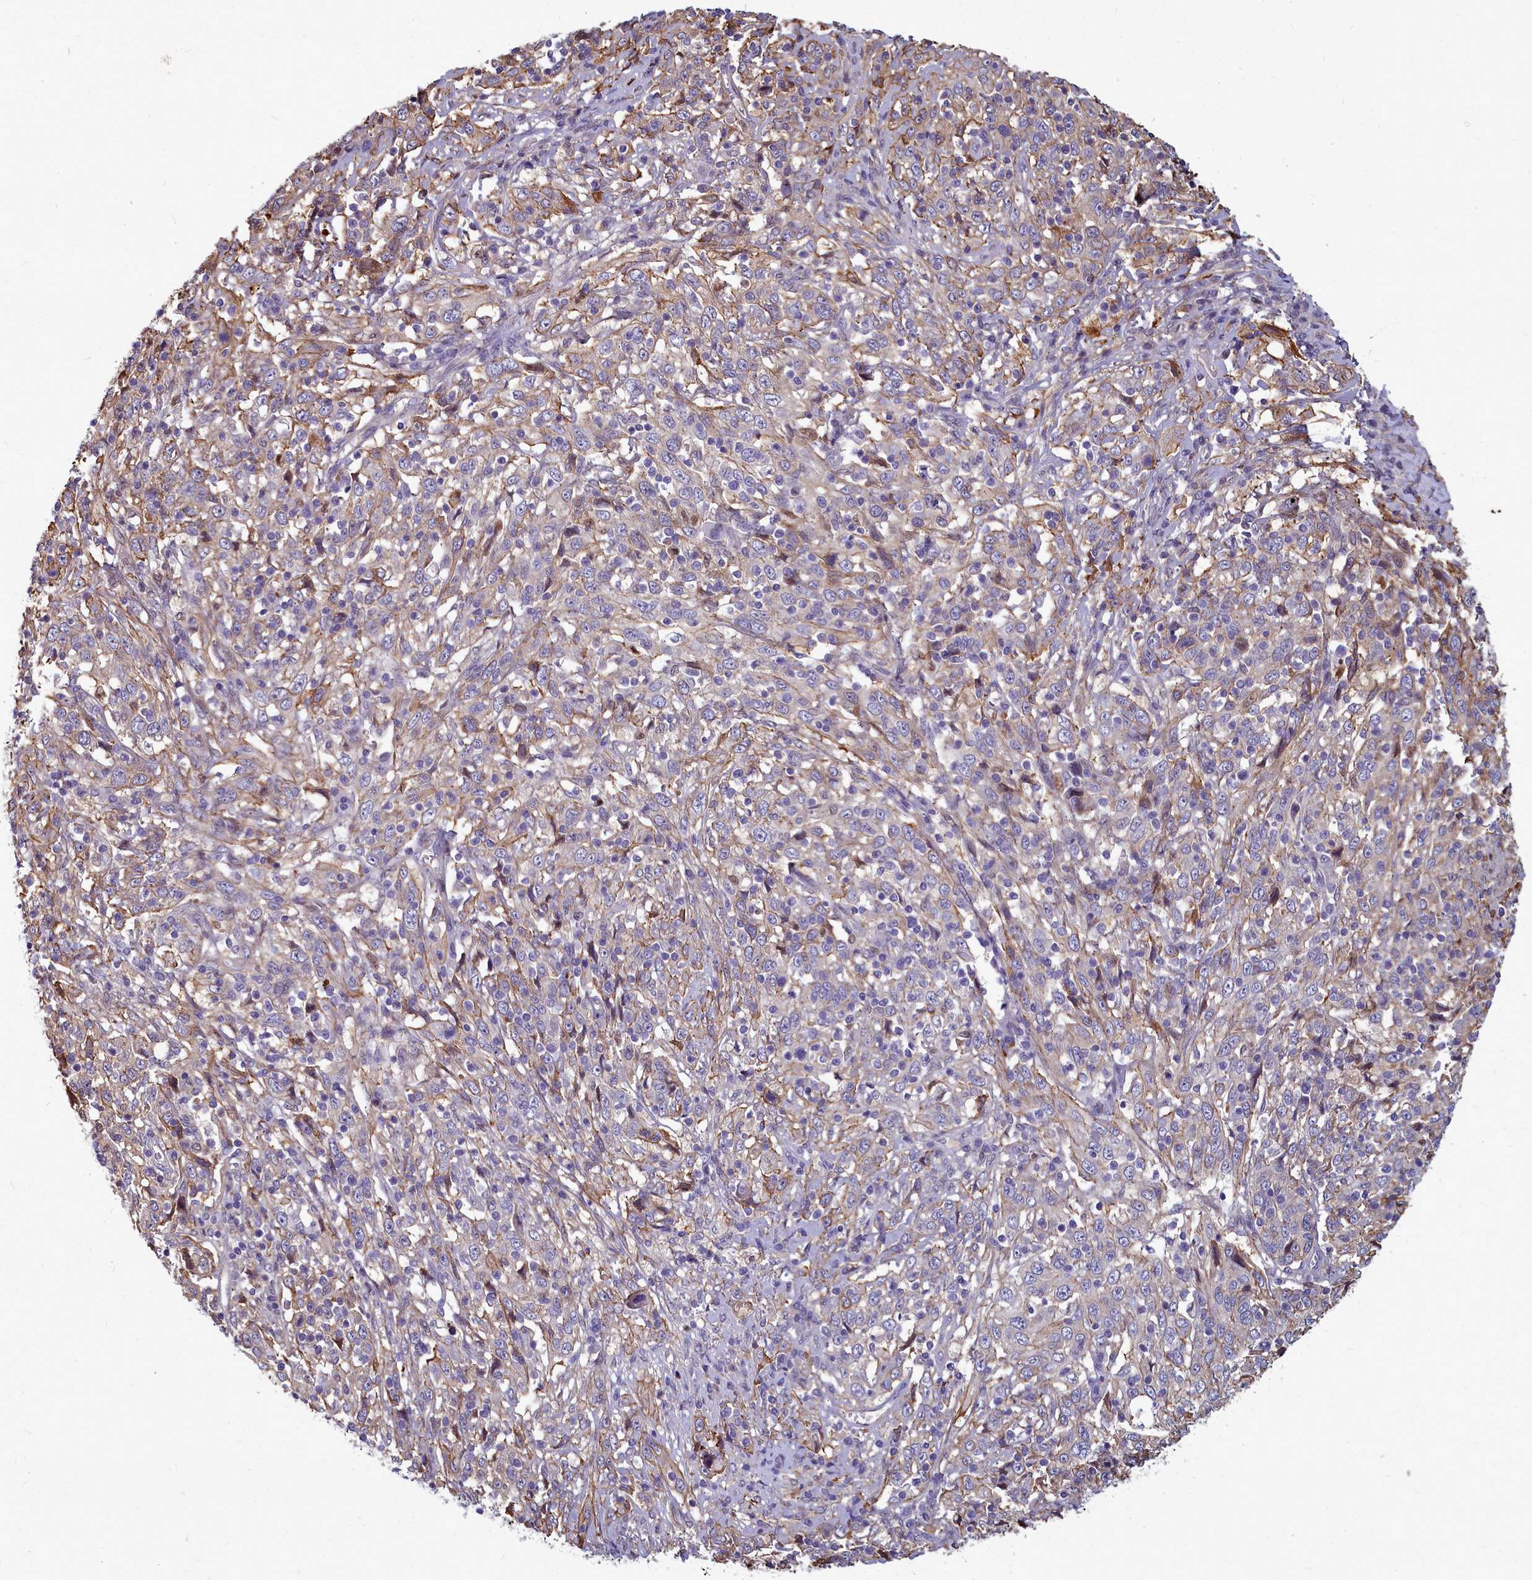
{"staining": {"intensity": "weak", "quantity": "<25%", "location": "cytoplasmic/membranous"}, "tissue": "cervical cancer", "cell_type": "Tumor cells", "image_type": "cancer", "snomed": [{"axis": "morphology", "description": "Squamous cell carcinoma, NOS"}, {"axis": "topography", "description": "Cervix"}], "caption": "Histopathology image shows no significant protein expression in tumor cells of cervical squamous cell carcinoma. (Brightfield microscopy of DAB immunohistochemistry (IHC) at high magnification).", "gene": "TTC5", "patient": {"sex": "female", "age": 46}}